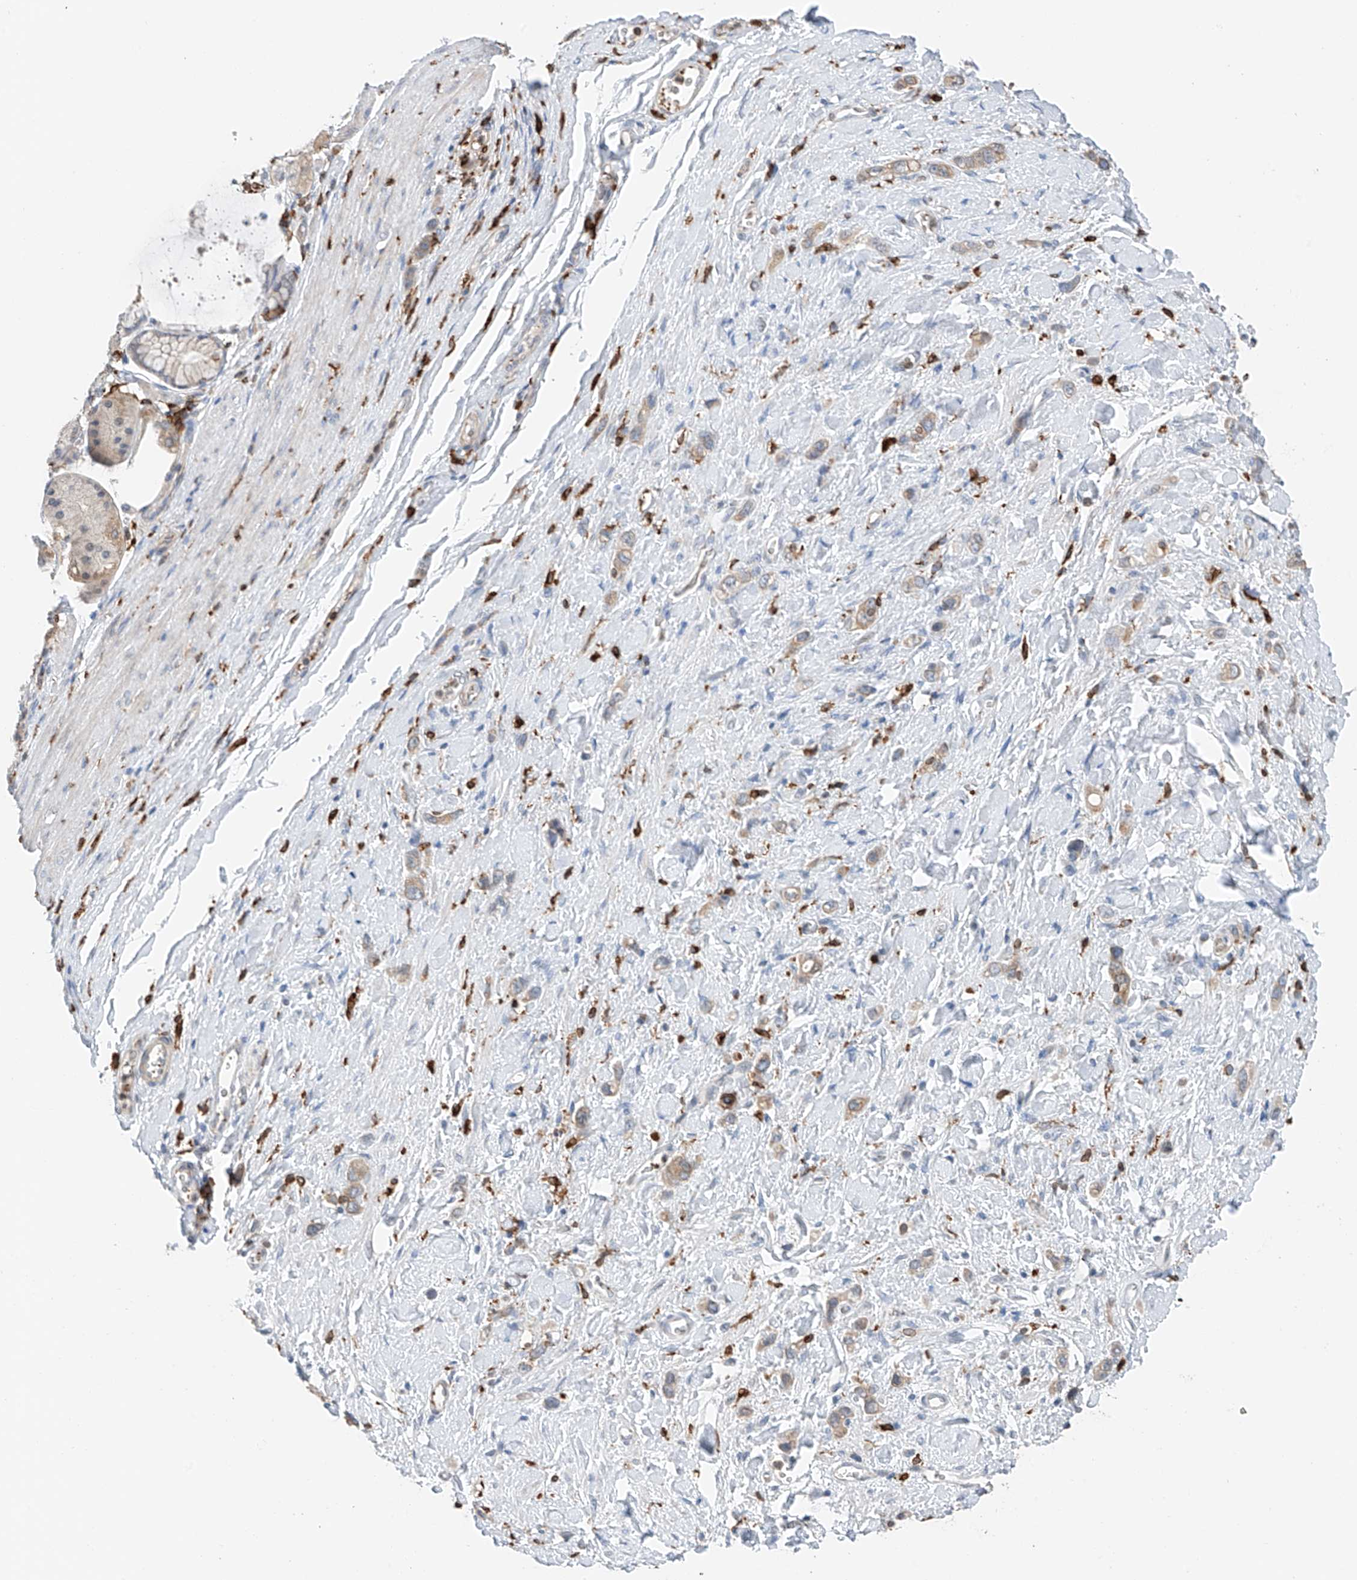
{"staining": {"intensity": "weak", "quantity": "25%-75%", "location": "cytoplasmic/membranous"}, "tissue": "stomach cancer", "cell_type": "Tumor cells", "image_type": "cancer", "snomed": [{"axis": "morphology", "description": "Adenocarcinoma, NOS"}, {"axis": "topography", "description": "Stomach"}], "caption": "Weak cytoplasmic/membranous staining for a protein is identified in about 25%-75% of tumor cells of stomach cancer (adenocarcinoma) using immunohistochemistry.", "gene": "TBXAS1", "patient": {"sex": "female", "age": 65}}